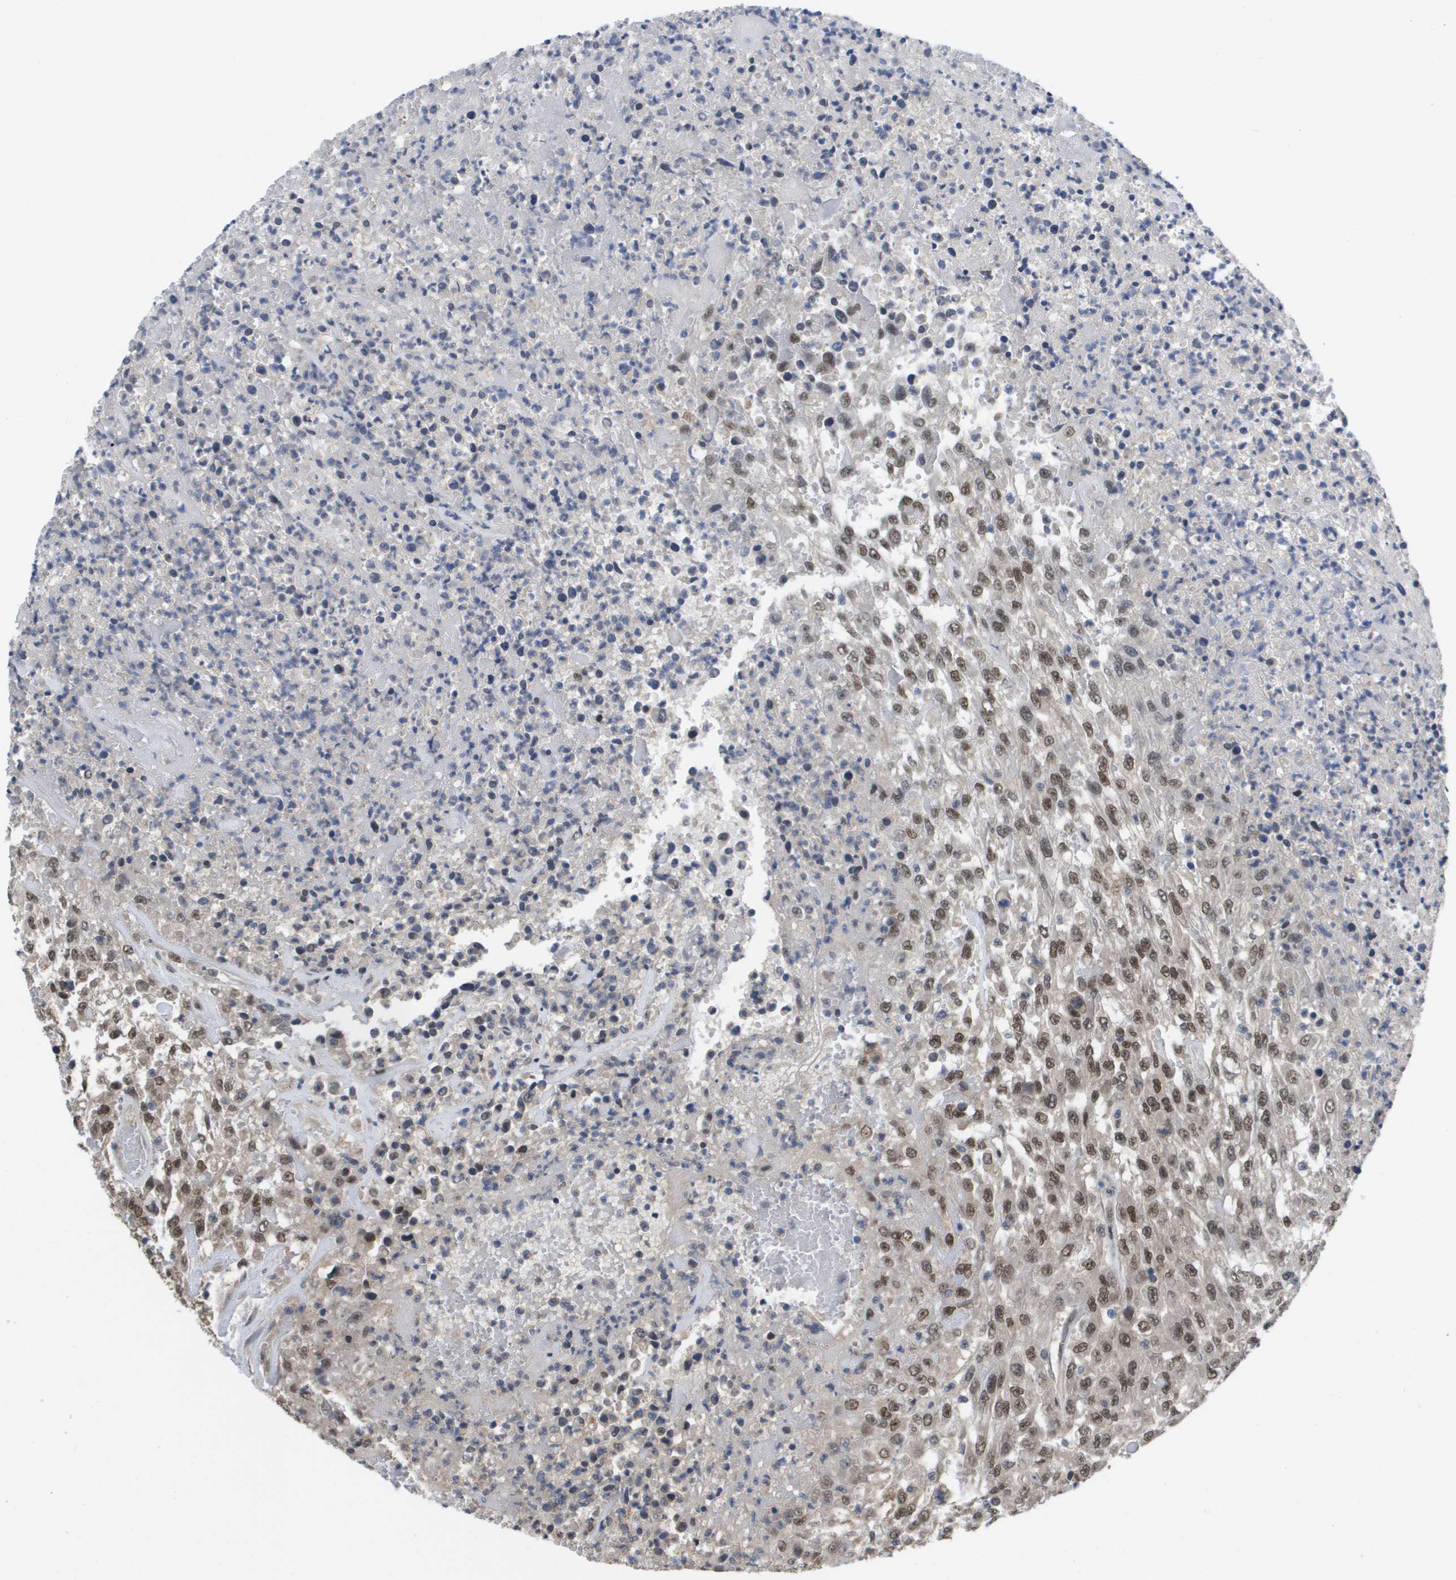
{"staining": {"intensity": "moderate", "quantity": ">75%", "location": "nuclear"}, "tissue": "urothelial cancer", "cell_type": "Tumor cells", "image_type": "cancer", "snomed": [{"axis": "morphology", "description": "Urothelial carcinoma, High grade"}, {"axis": "topography", "description": "Urinary bladder"}], "caption": "The histopathology image reveals a brown stain indicating the presence of a protein in the nuclear of tumor cells in high-grade urothelial carcinoma. The staining was performed using DAB (3,3'-diaminobenzidine) to visualize the protein expression in brown, while the nuclei were stained in blue with hematoxylin (Magnification: 20x).", "gene": "AMBRA1", "patient": {"sex": "male", "age": 46}}